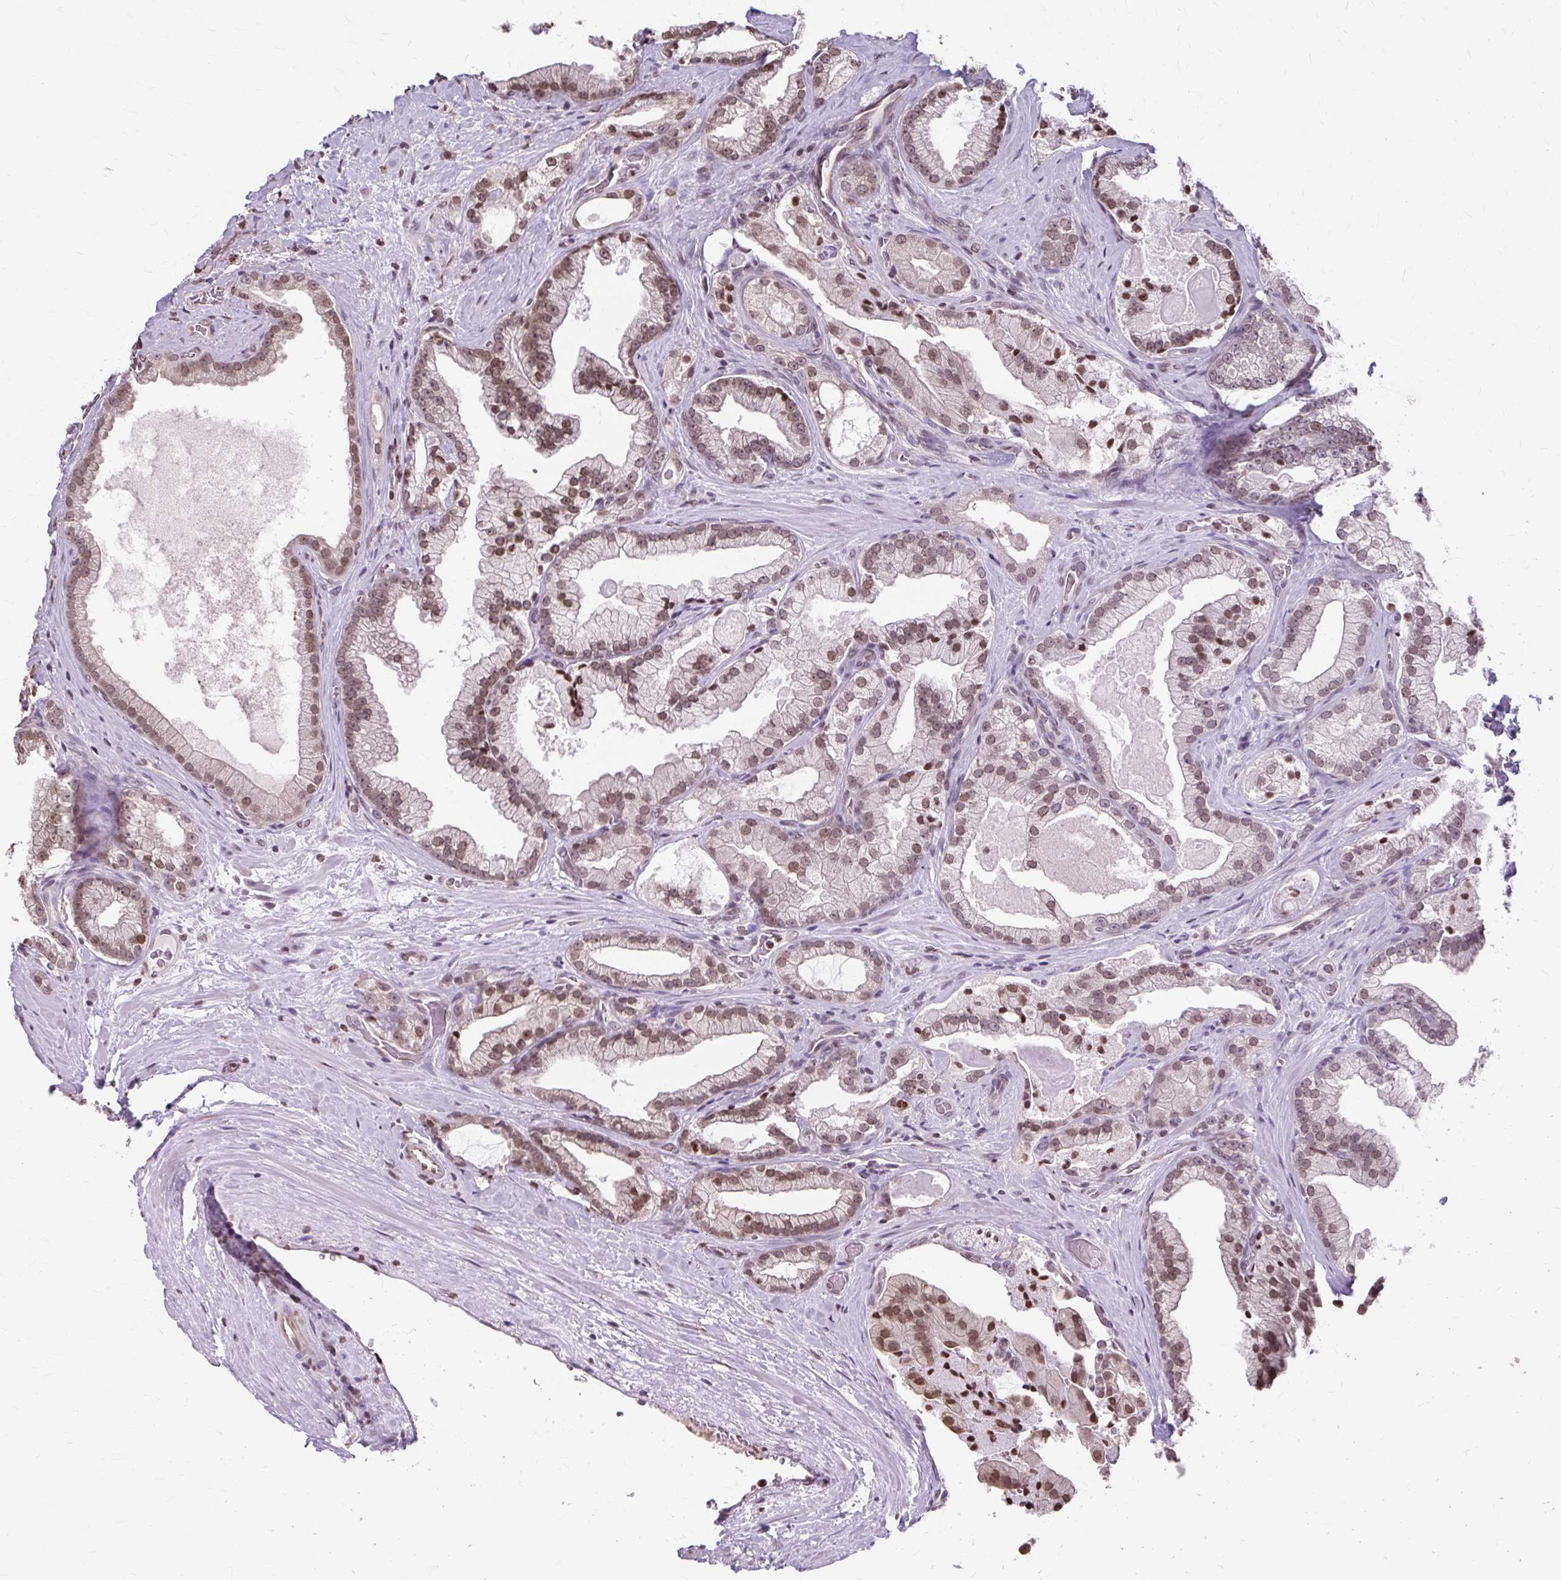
{"staining": {"intensity": "moderate", "quantity": ">75%", "location": "nuclear"}, "tissue": "prostate cancer", "cell_type": "Tumor cells", "image_type": "cancer", "snomed": [{"axis": "morphology", "description": "Adenocarcinoma, High grade"}, {"axis": "topography", "description": "Prostate"}], "caption": "A photomicrograph showing moderate nuclear expression in approximately >75% of tumor cells in prostate cancer (adenocarcinoma (high-grade)), as visualized by brown immunohistochemical staining.", "gene": "ORC3", "patient": {"sex": "male", "age": 68}}